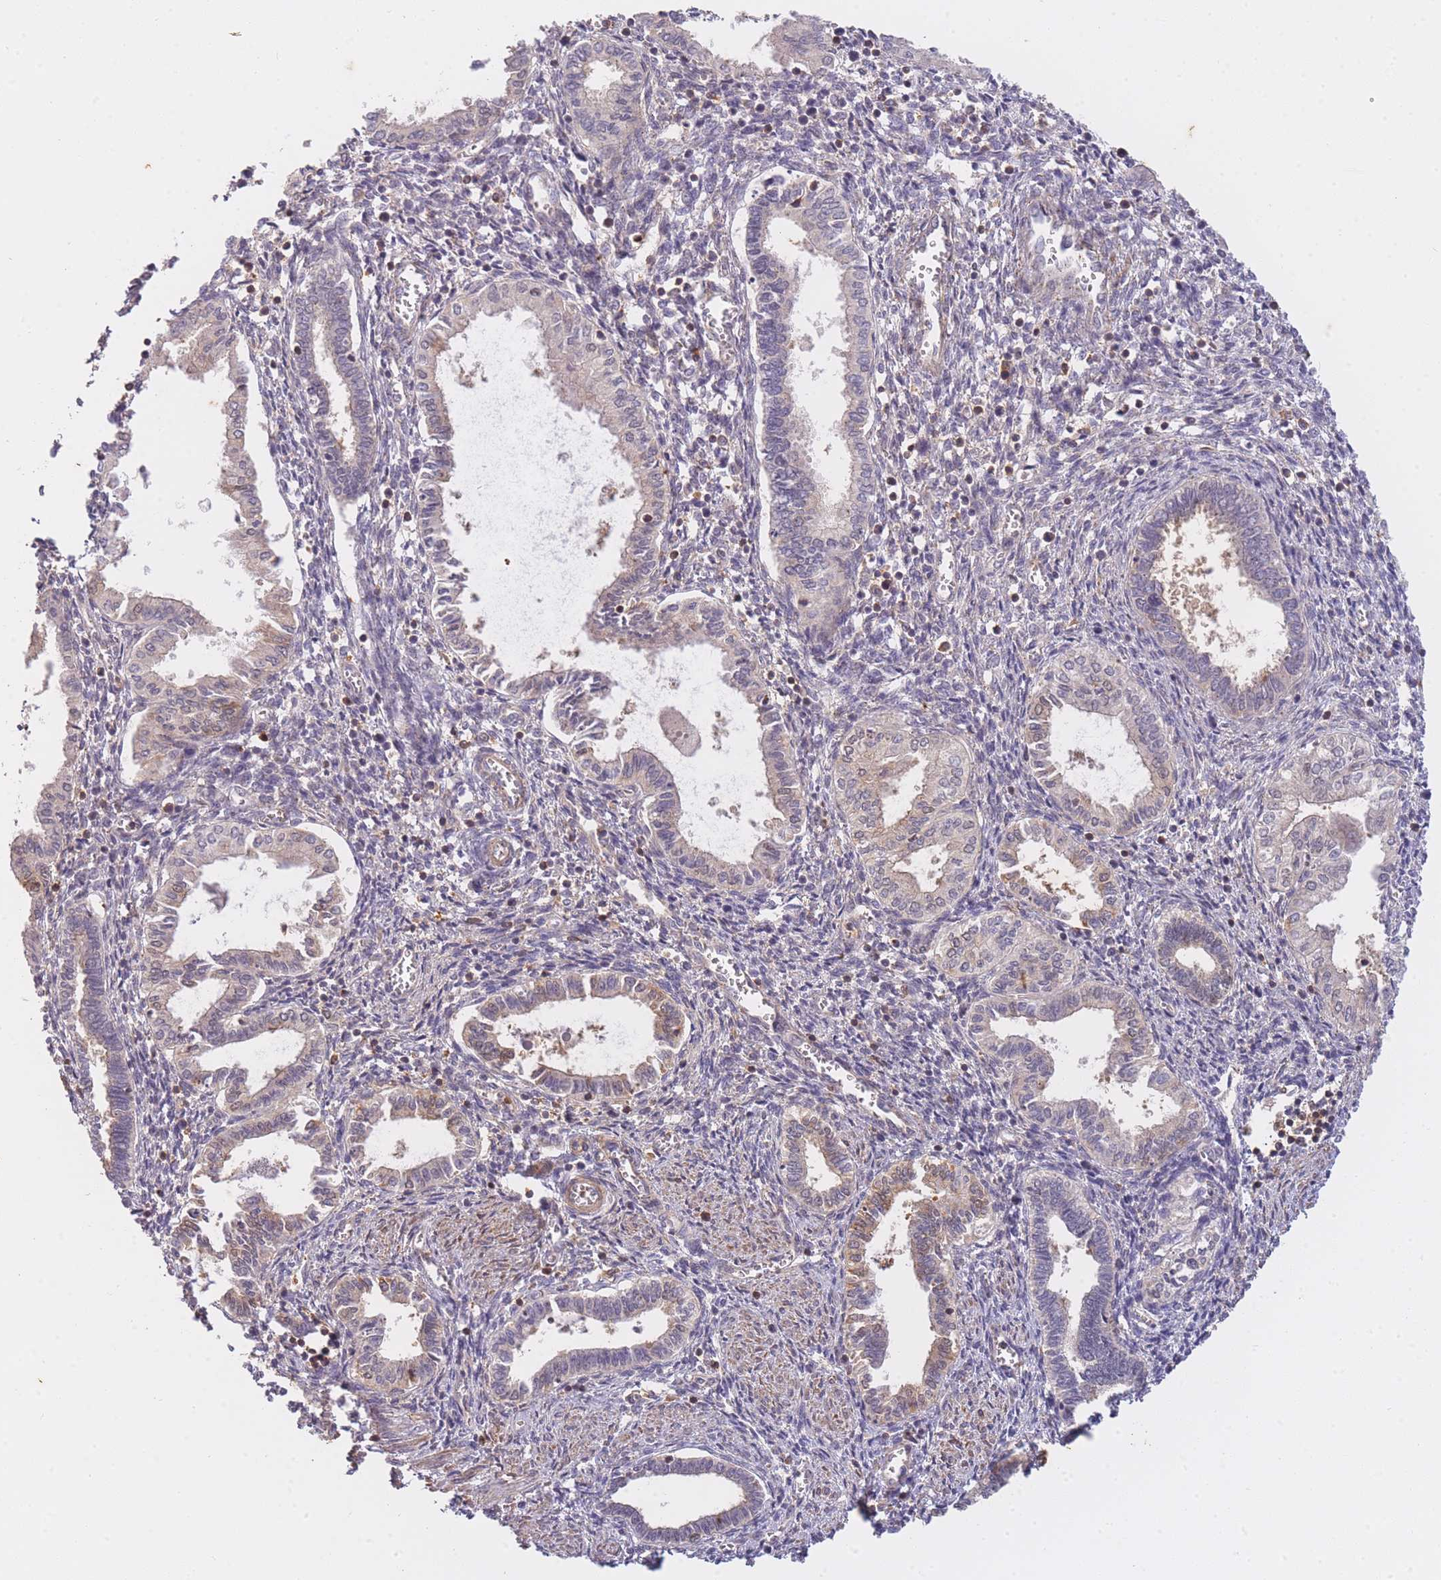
{"staining": {"intensity": "weak", "quantity": "25%-75%", "location": "cytoplasmic/membranous"}, "tissue": "endometrium", "cell_type": "Cells in endometrial stroma", "image_type": "normal", "snomed": [{"axis": "morphology", "description": "Normal tissue, NOS"}, {"axis": "topography", "description": "Endometrium"}], "caption": "This histopathology image shows IHC staining of benign human endometrium, with low weak cytoplasmic/membranous expression in about 25%-75% of cells in endometrial stroma.", "gene": "ST8SIA4", "patient": {"sex": "female", "age": 37}}